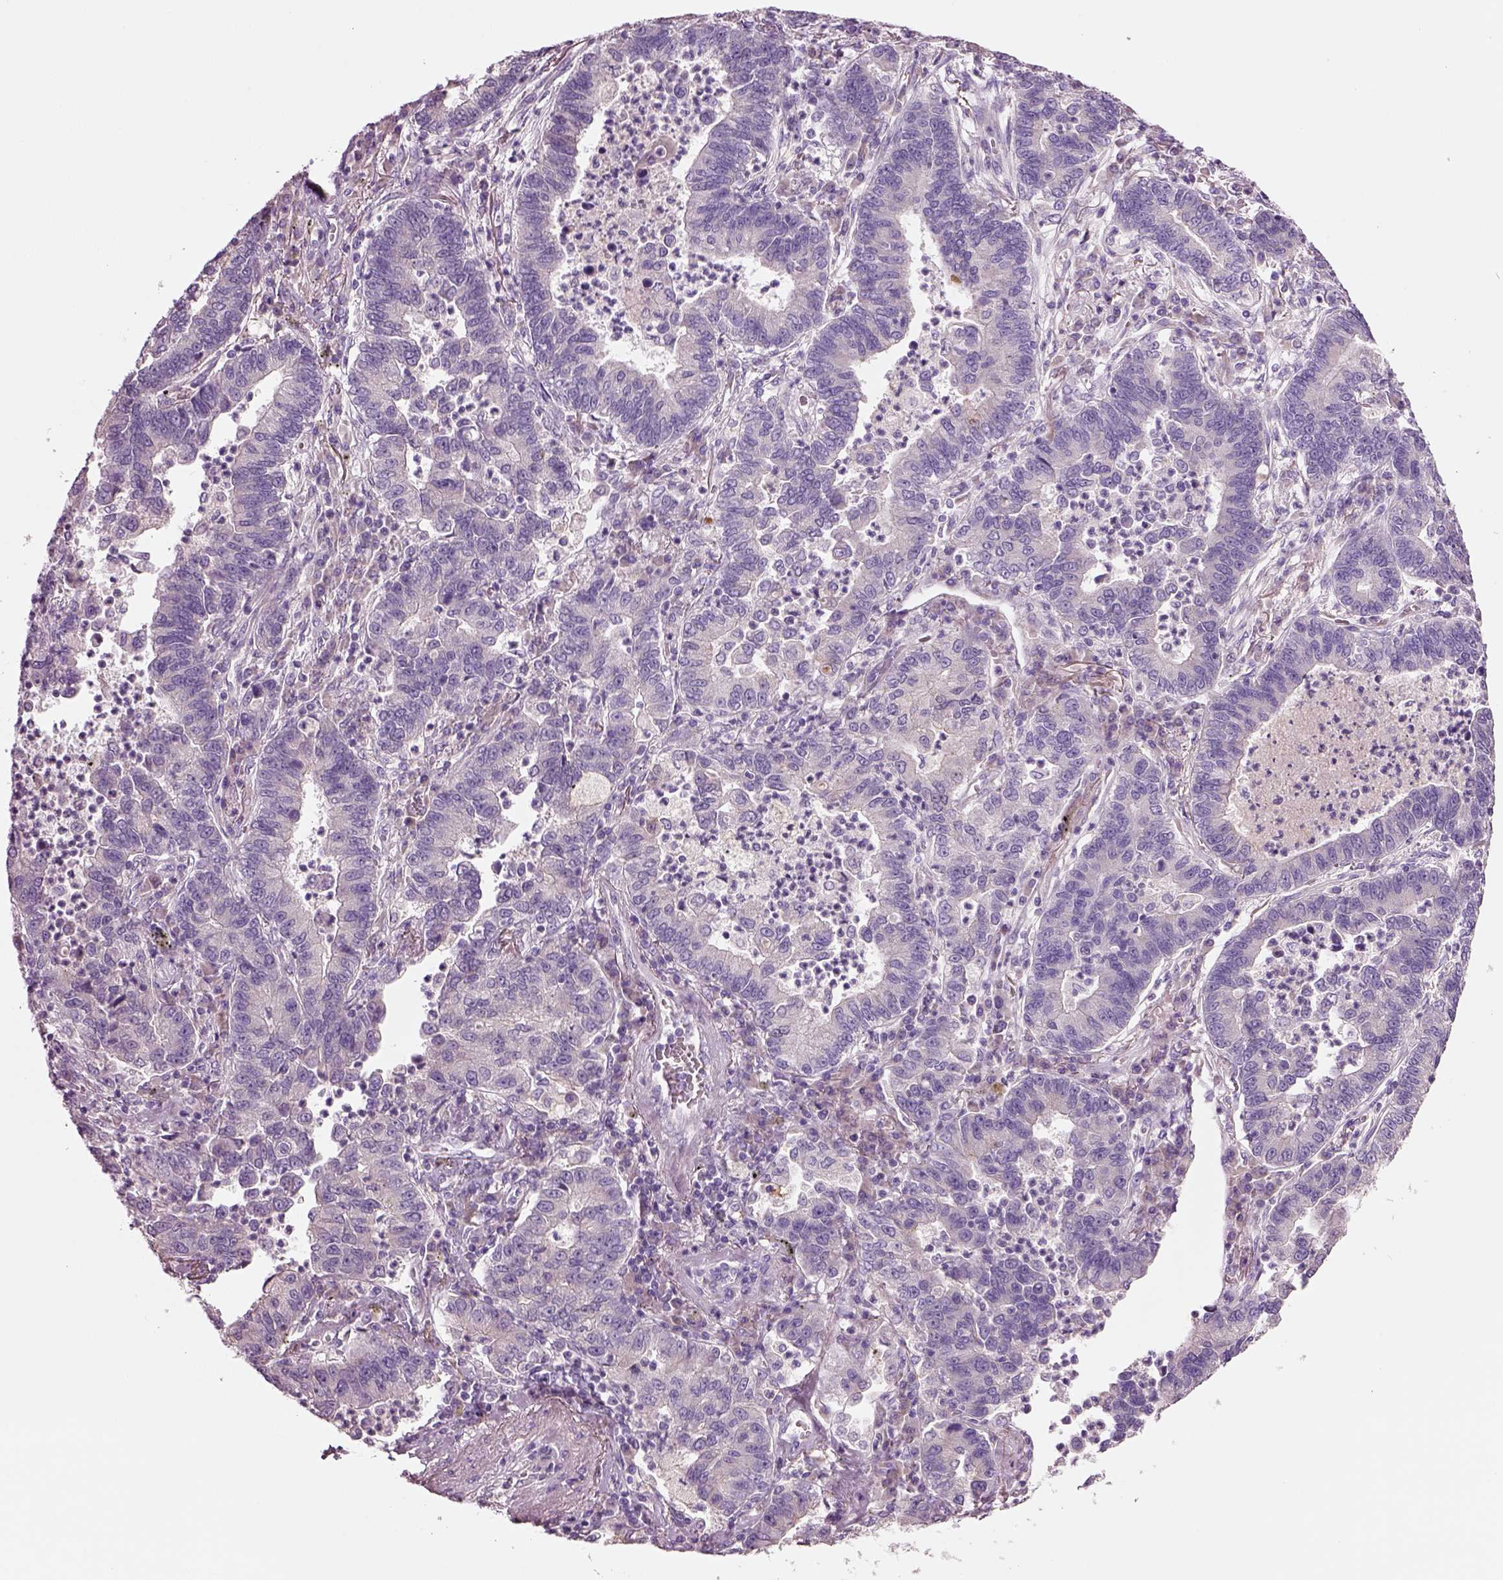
{"staining": {"intensity": "negative", "quantity": "none", "location": "none"}, "tissue": "lung cancer", "cell_type": "Tumor cells", "image_type": "cancer", "snomed": [{"axis": "morphology", "description": "Adenocarcinoma, NOS"}, {"axis": "topography", "description": "Lung"}], "caption": "The histopathology image exhibits no significant expression in tumor cells of lung adenocarcinoma.", "gene": "PLPP7", "patient": {"sex": "female", "age": 57}}